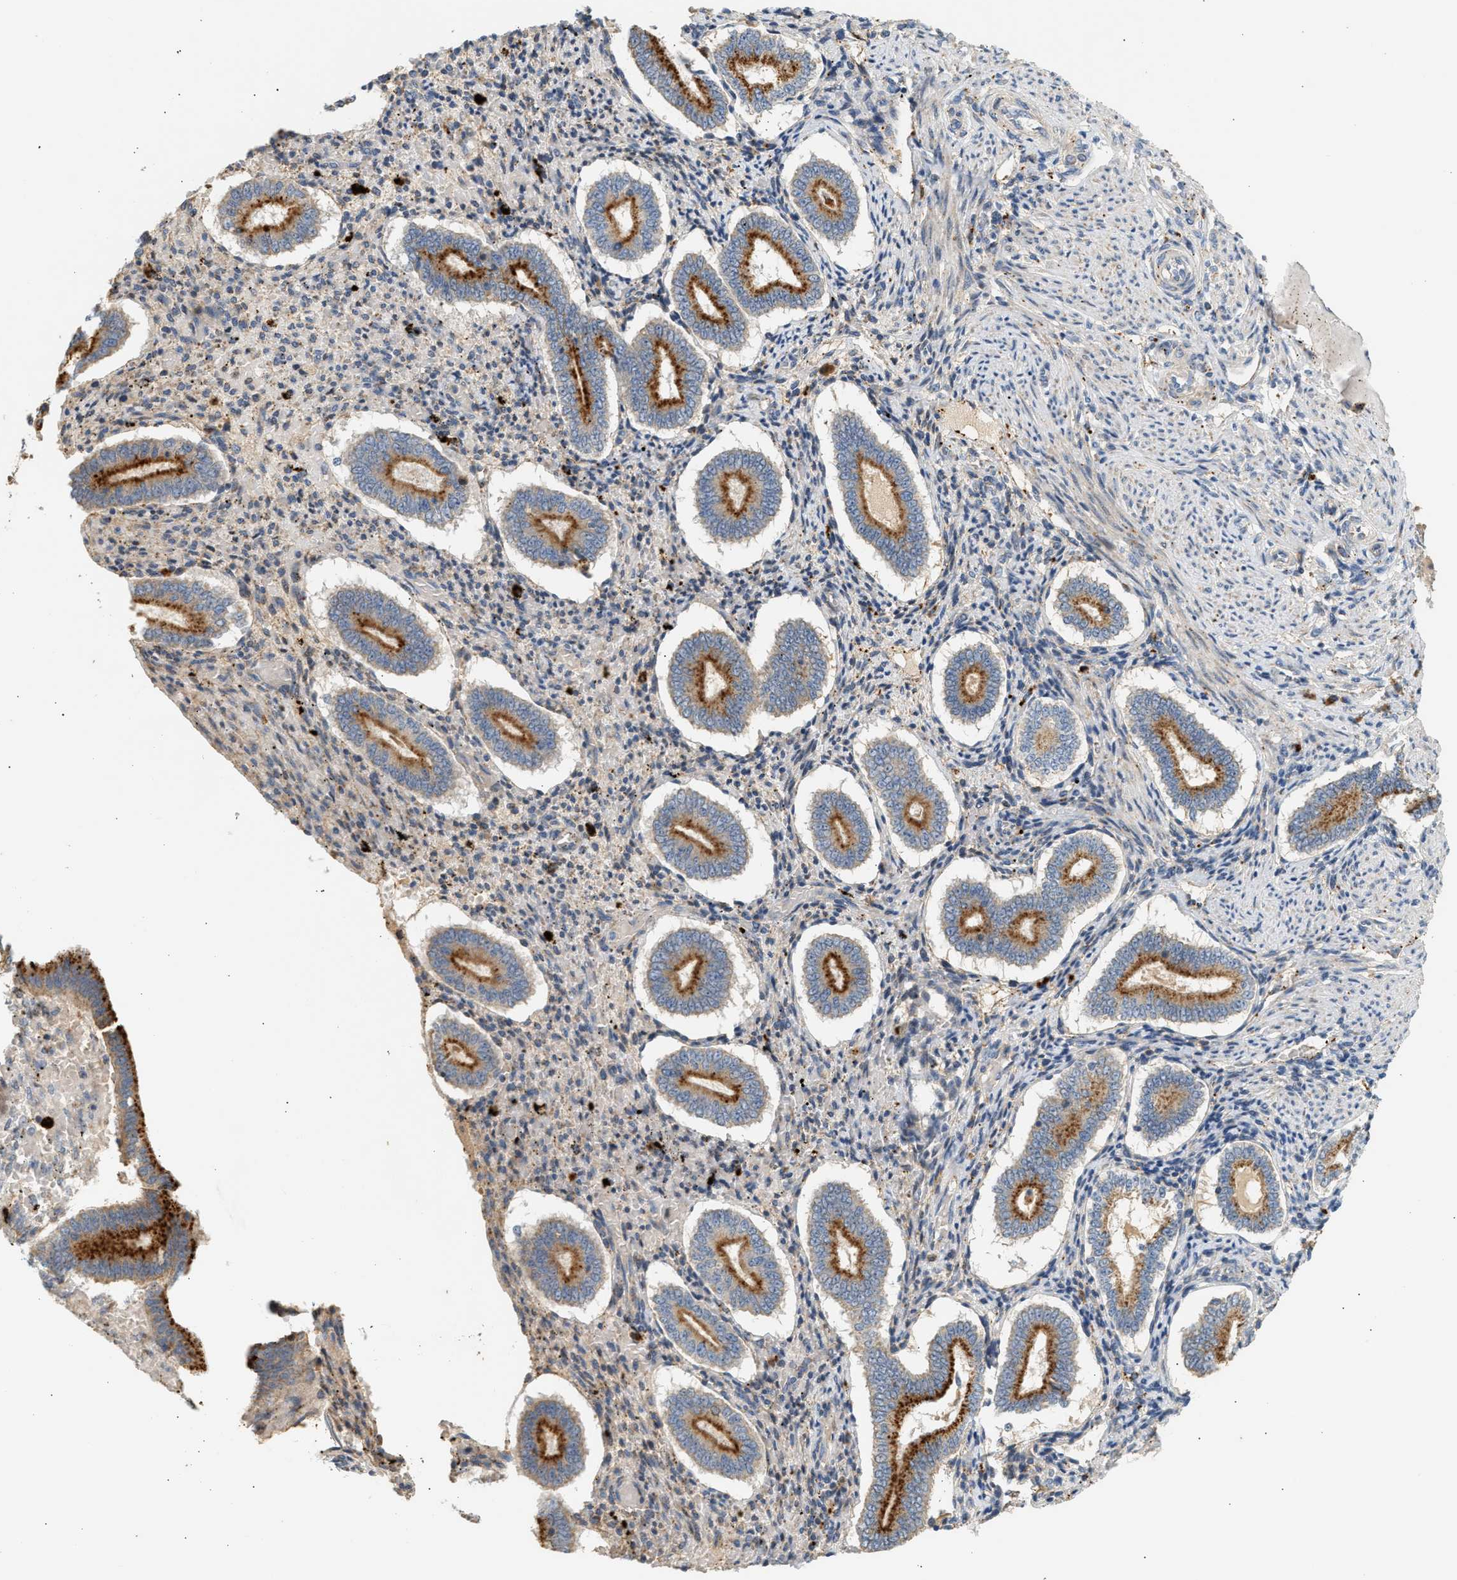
{"staining": {"intensity": "negative", "quantity": "none", "location": "none"}, "tissue": "endometrium", "cell_type": "Cells in endometrial stroma", "image_type": "normal", "snomed": [{"axis": "morphology", "description": "Normal tissue, NOS"}, {"axis": "topography", "description": "Endometrium"}], "caption": "An image of human endometrium is negative for staining in cells in endometrial stroma. The staining was performed using DAB to visualize the protein expression in brown, while the nuclei were stained in blue with hematoxylin (Magnification: 20x).", "gene": "ENTHD1", "patient": {"sex": "female", "age": 42}}